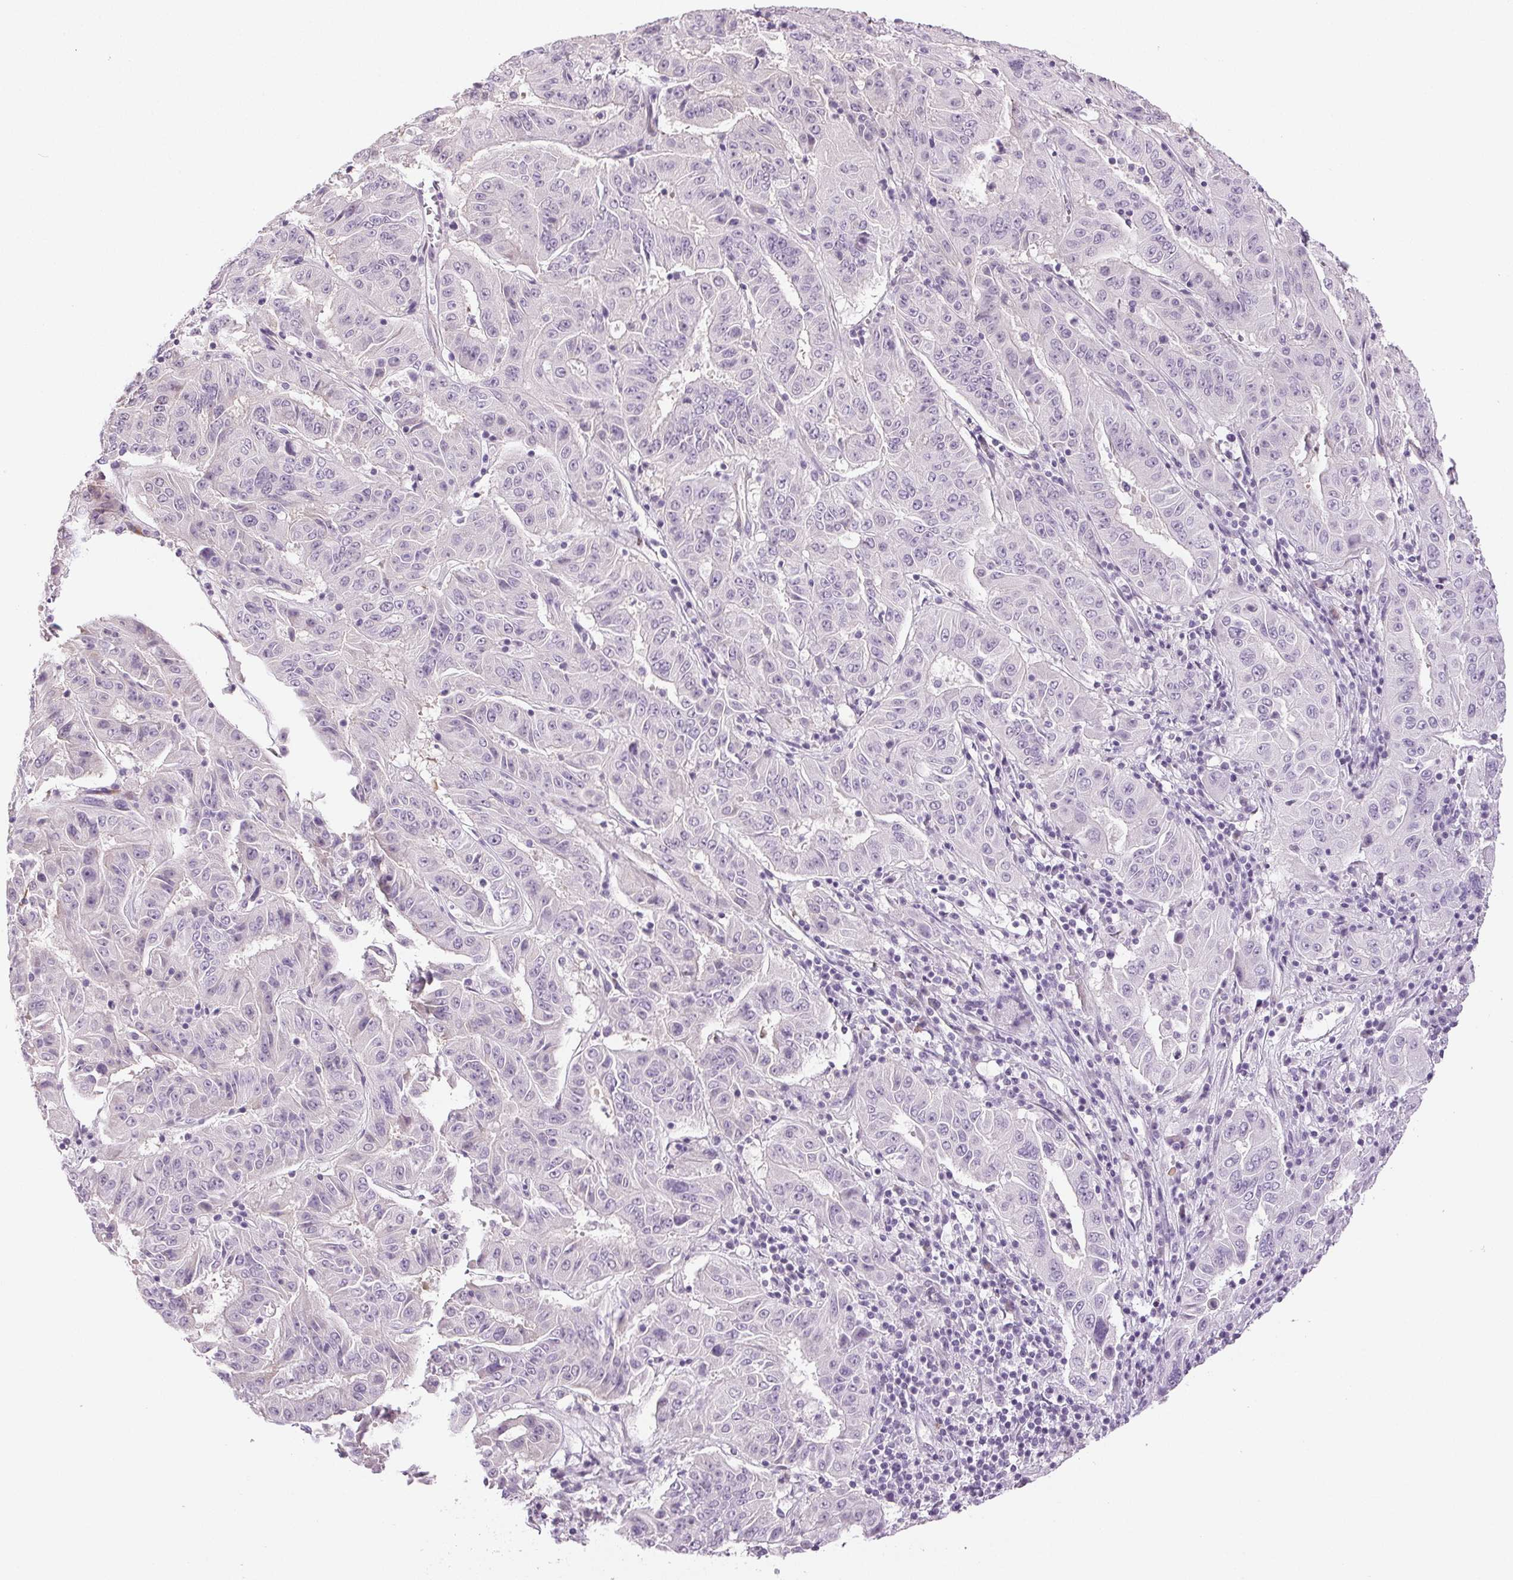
{"staining": {"intensity": "negative", "quantity": "none", "location": "none"}, "tissue": "pancreatic cancer", "cell_type": "Tumor cells", "image_type": "cancer", "snomed": [{"axis": "morphology", "description": "Adenocarcinoma, NOS"}, {"axis": "topography", "description": "Pancreas"}], "caption": "Immunohistochemical staining of pancreatic adenocarcinoma demonstrates no significant positivity in tumor cells.", "gene": "DNAJC6", "patient": {"sex": "male", "age": 63}}